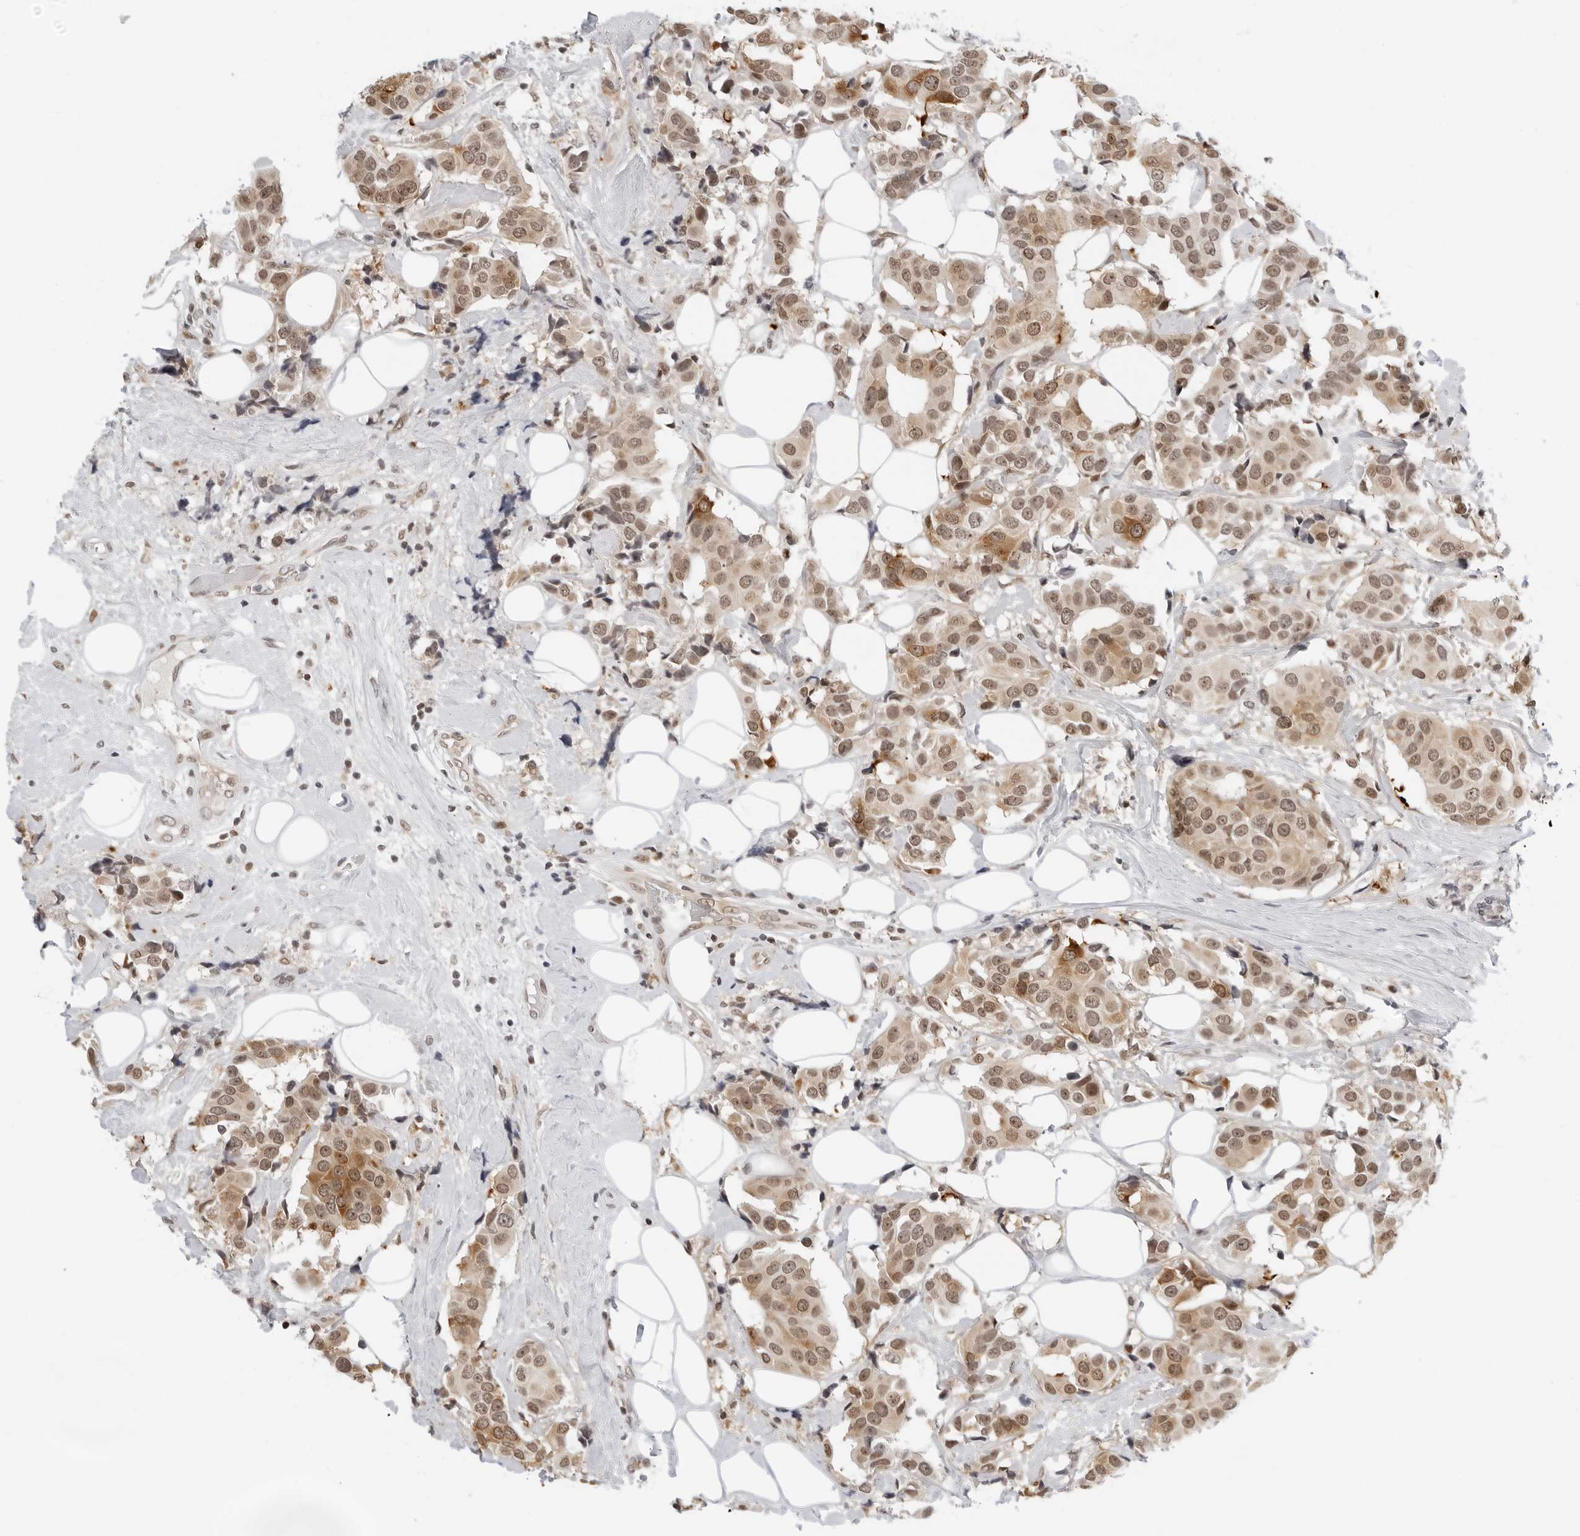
{"staining": {"intensity": "moderate", "quantity": ">75%", "location": "cytoplasmic/membranous,nuclear"}, "tissue": "breast cancer", "cell_type": "Tumor cells", "image_type": "cancer", "snomed": [{"axis": "morphology", "description": "Normal tissue, NOS"}, {"axis": "morphology", "description": "Duct carcinoma"}, {"axis": "topography", "description": "Breast"}], "caption": "Immunohistochemical staining of breast cancer (intraductal carcinoma) shows medium levels of moderate cytoplasmic/membranous and nuclear expression in about >75% of tumor cells.", "gene": "TOX4", "patient": {"sex": "female", "age": 39}}